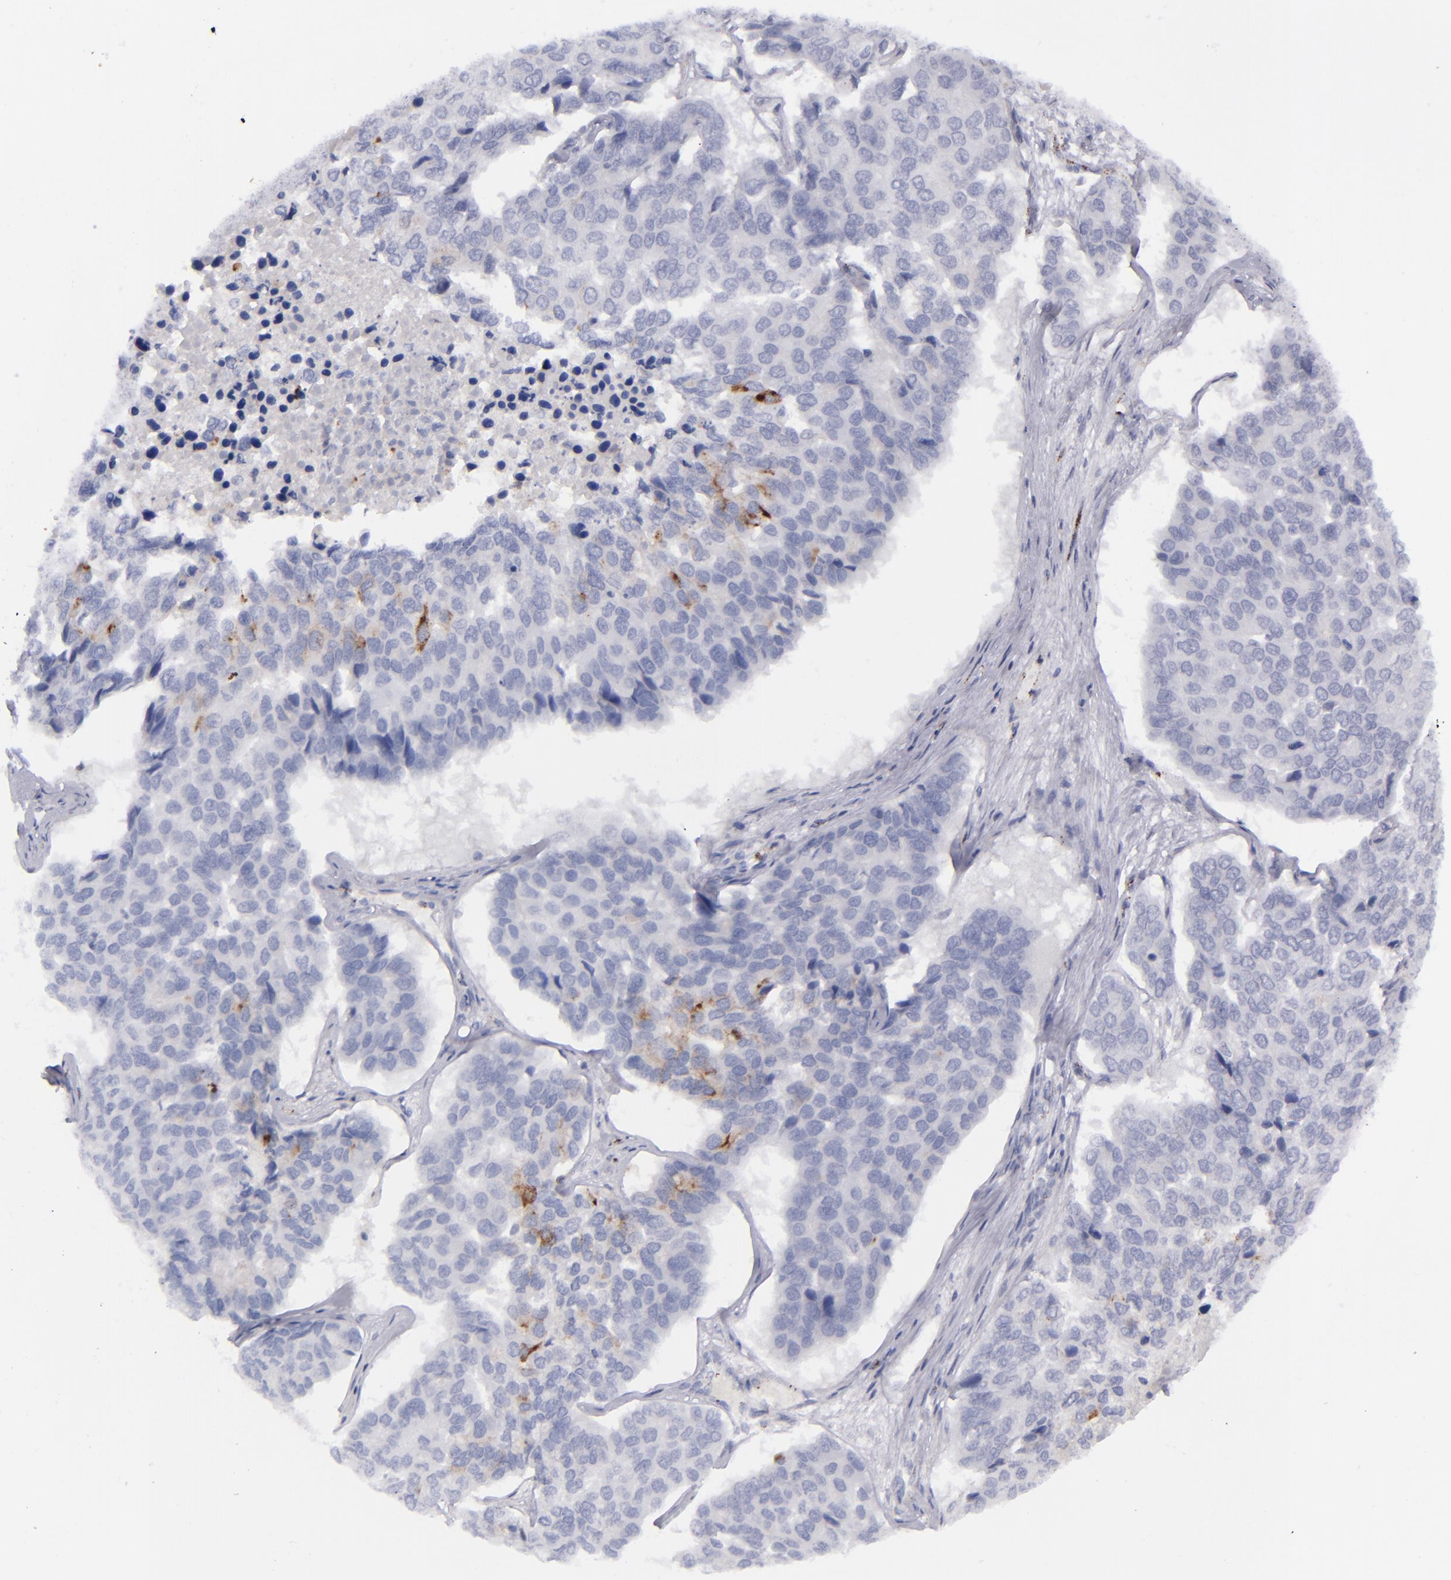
{"staining": {"intensity": "negative", "quantity": "none", "location": "none"}, "tissue": "pancreatic cancer", "cell_type": "Tumor cells", "image_type": "cancer", "snomed": [{"axis": "morphology", "description": "Adenocarcinoma, NOS"}, {"axis": "topography", "description": "Pancreas"}], "caption": "Immunohistochemical staining of pancreatic adenocarcinoma displays no significant staining in tumor cells. The staining is performed using DAB brown chromogen with nuclei counter-stained in using hematoxylin.", "gene": "CD27", "patient": {"sex": "male", "age": 50}}